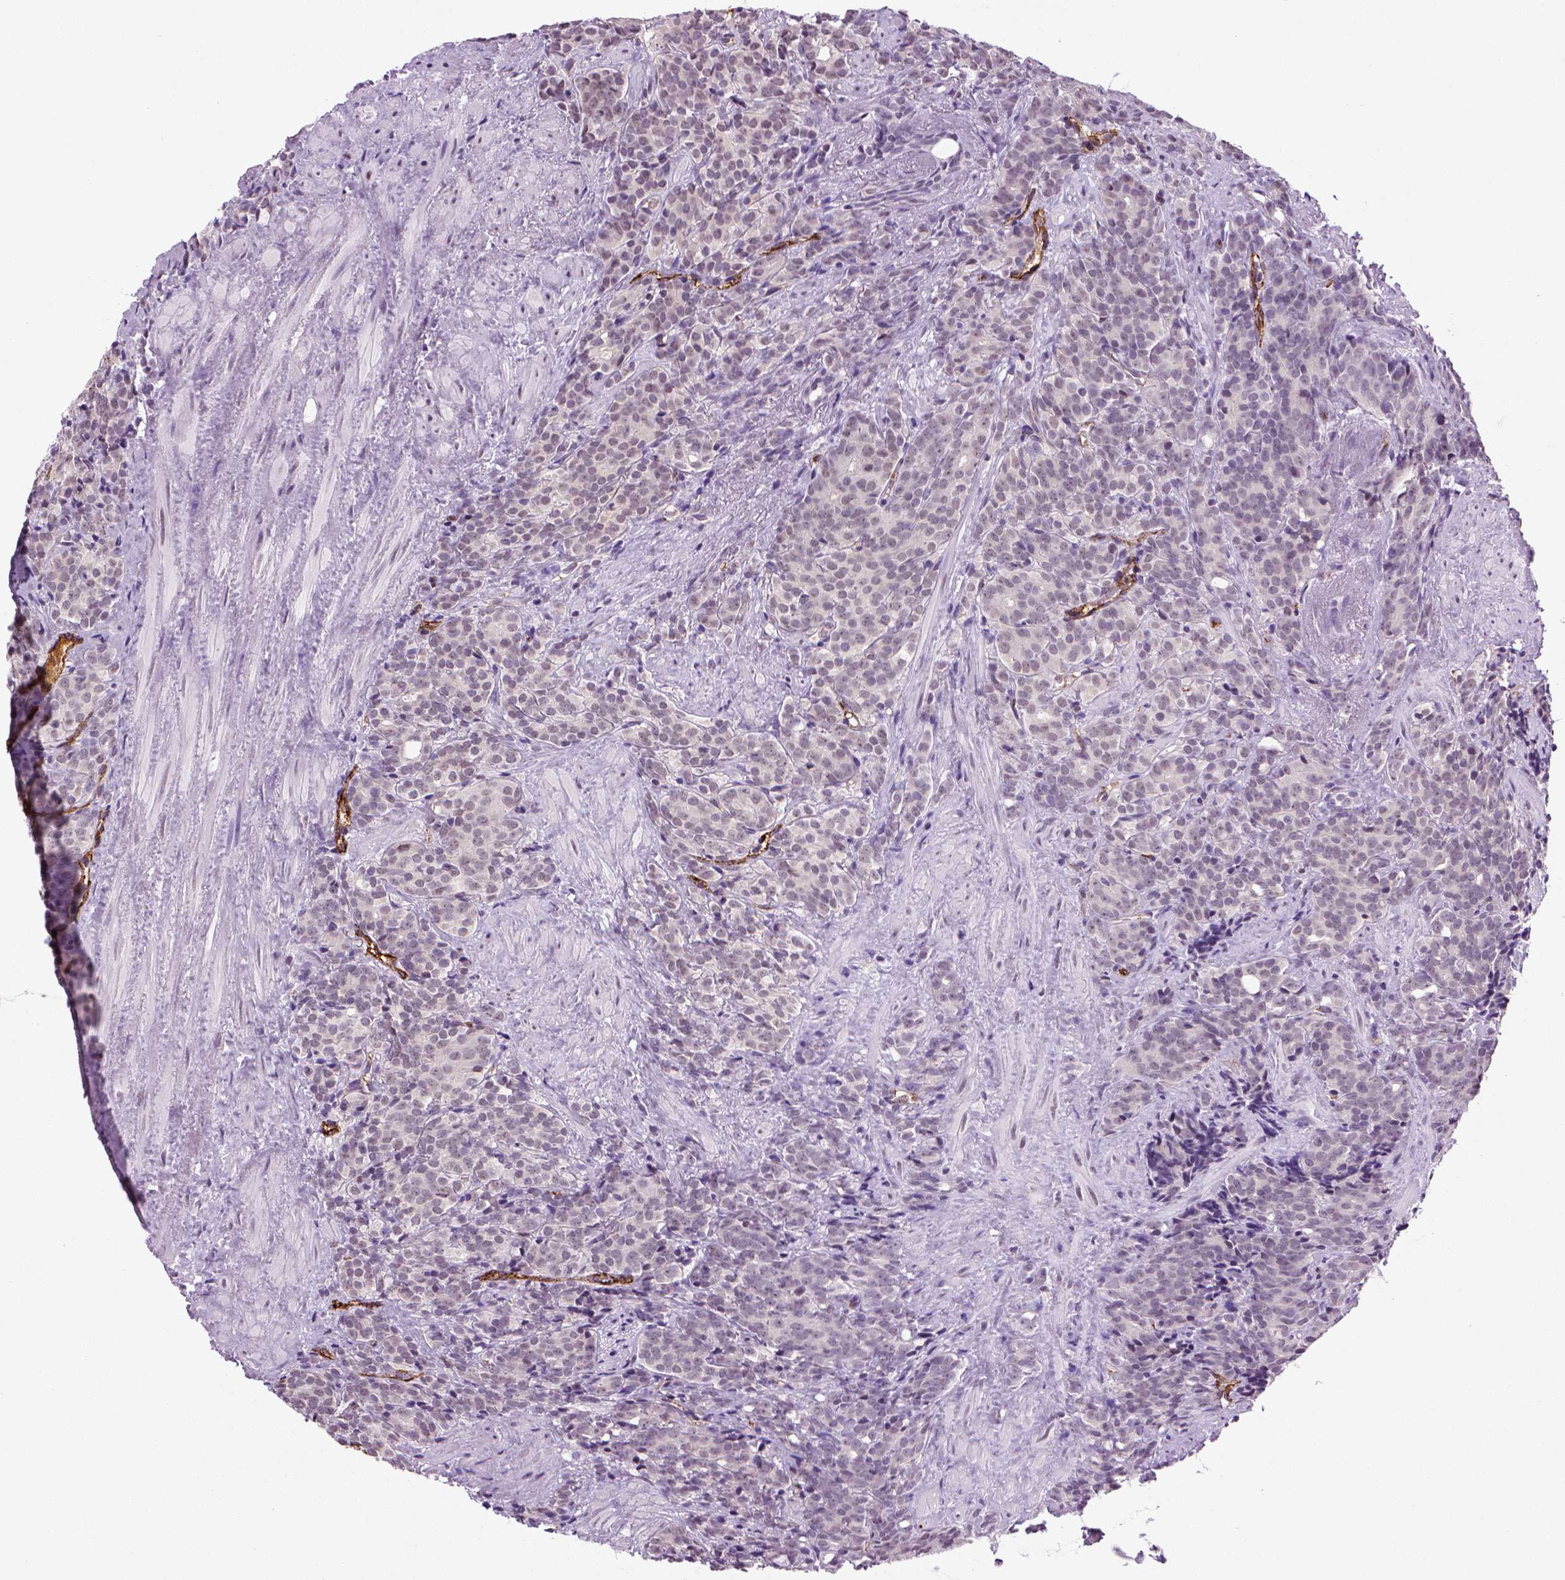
{"staining": {"intensity": "negative", "quantity": "none", "location": "none"}, "tissue": "prostate cancer", "cell_type": "Tumor cells", "image_type": "cancer", "snomed": [{"axis": "morphology", "description": "Adenocarcinoma, High grade"}, {"axis": "topography", "description": "Prostate"}], "caption": "An immunohistochemistry image of prostate high-grade adenocarcinoma is shown. There is no staining in tumor cells of prostate high-grade adenocarcinoma.", "gene": "VWF", "patient": {"sex": "male", "age": 84}}